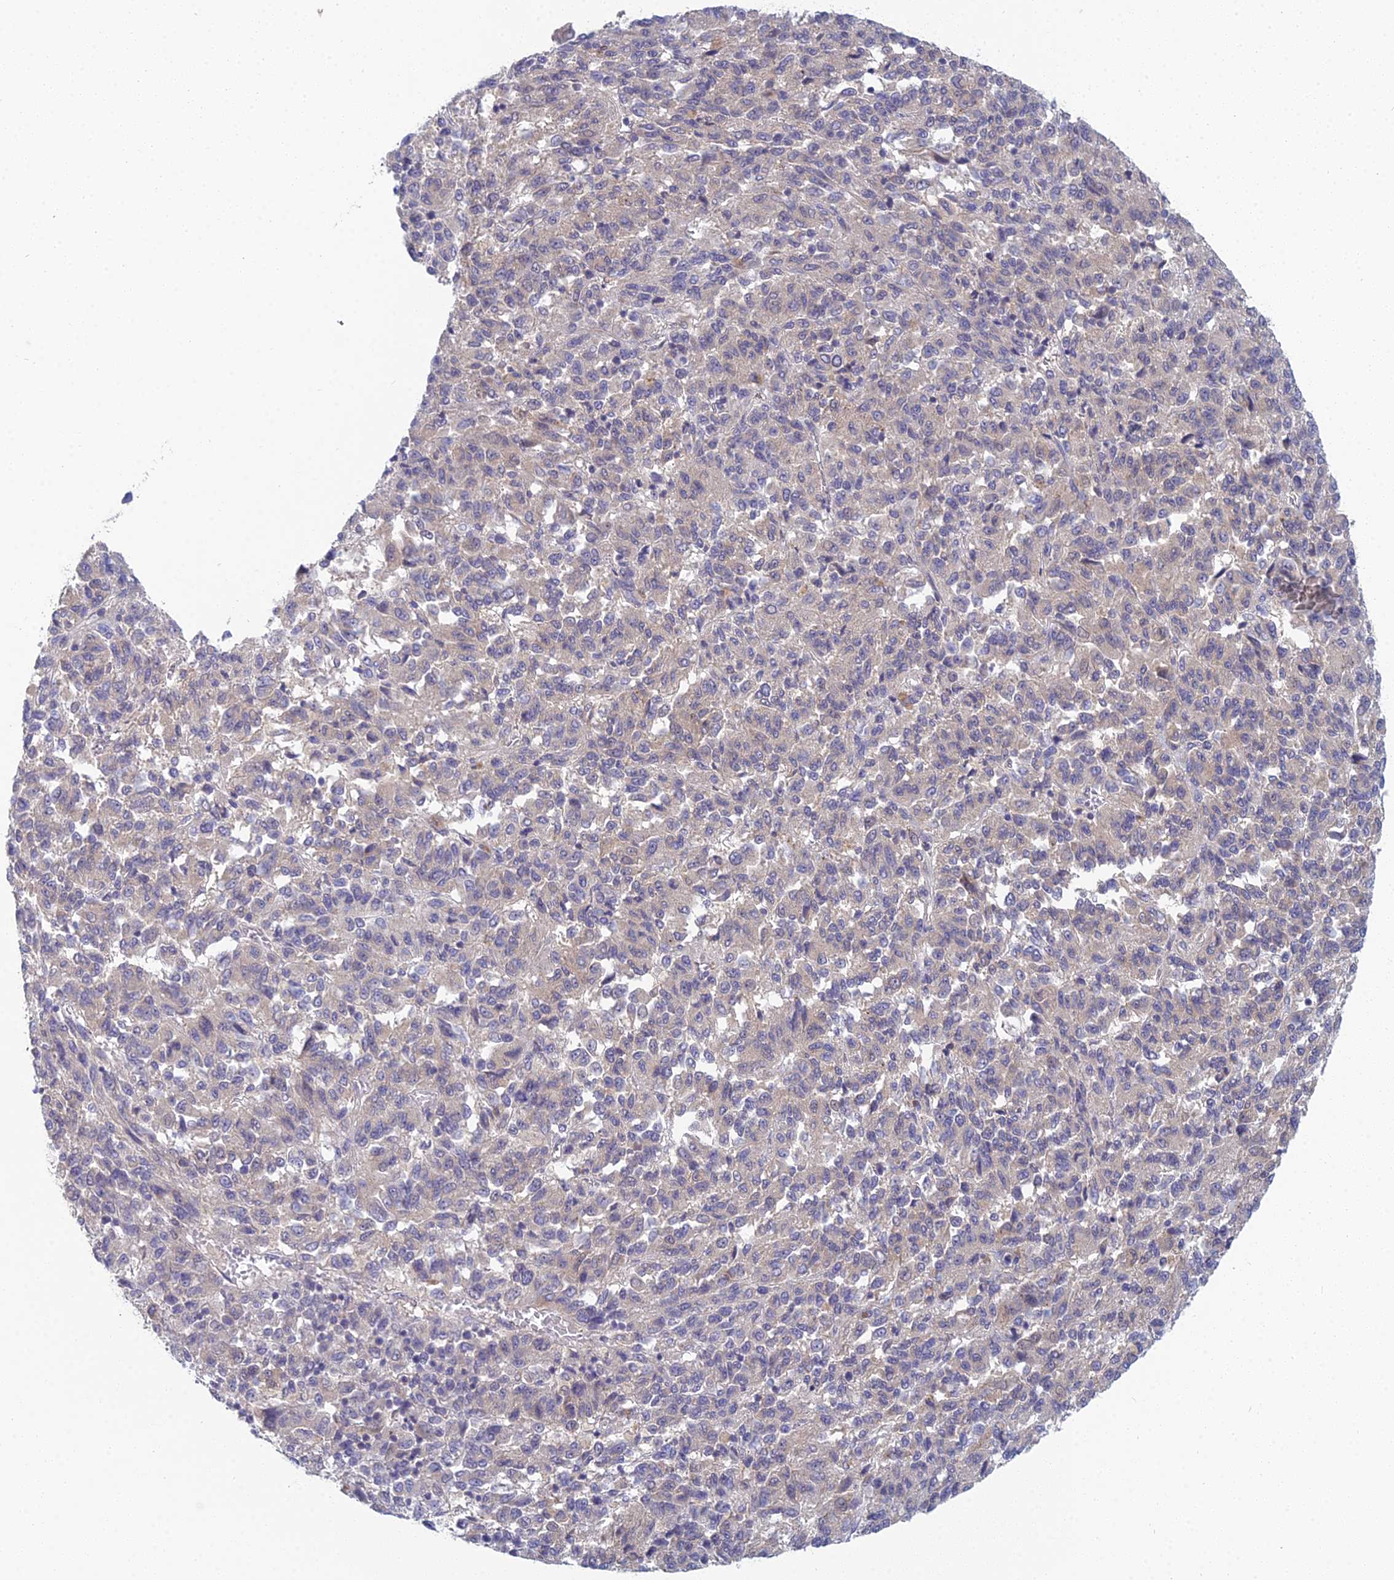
{"staining": {"intensity": "weak", "quantity": "25%-75%", "location": "cytoplasmic/membranous"}, "tissue": "melanoma", "cell_type": "Tumor cells", "image_type": "cancer", "snomed": [{"axis": "morphology", "description": "Malignant melanoma, Metastatic site"}, {"axis": "topography", "description": "Lung"}], "caption": "Malignant melanoma (metastatic site) stained for a protein exhibits weak cytoplasmic/membranous positivity in tumor cells. The staining was performed using DAB, with brown indicating positive protein expression. Nuclei are stained blue with hematoxylin.", "gene": "METTL26", "patient": {"sex": "male", "age": 64}}